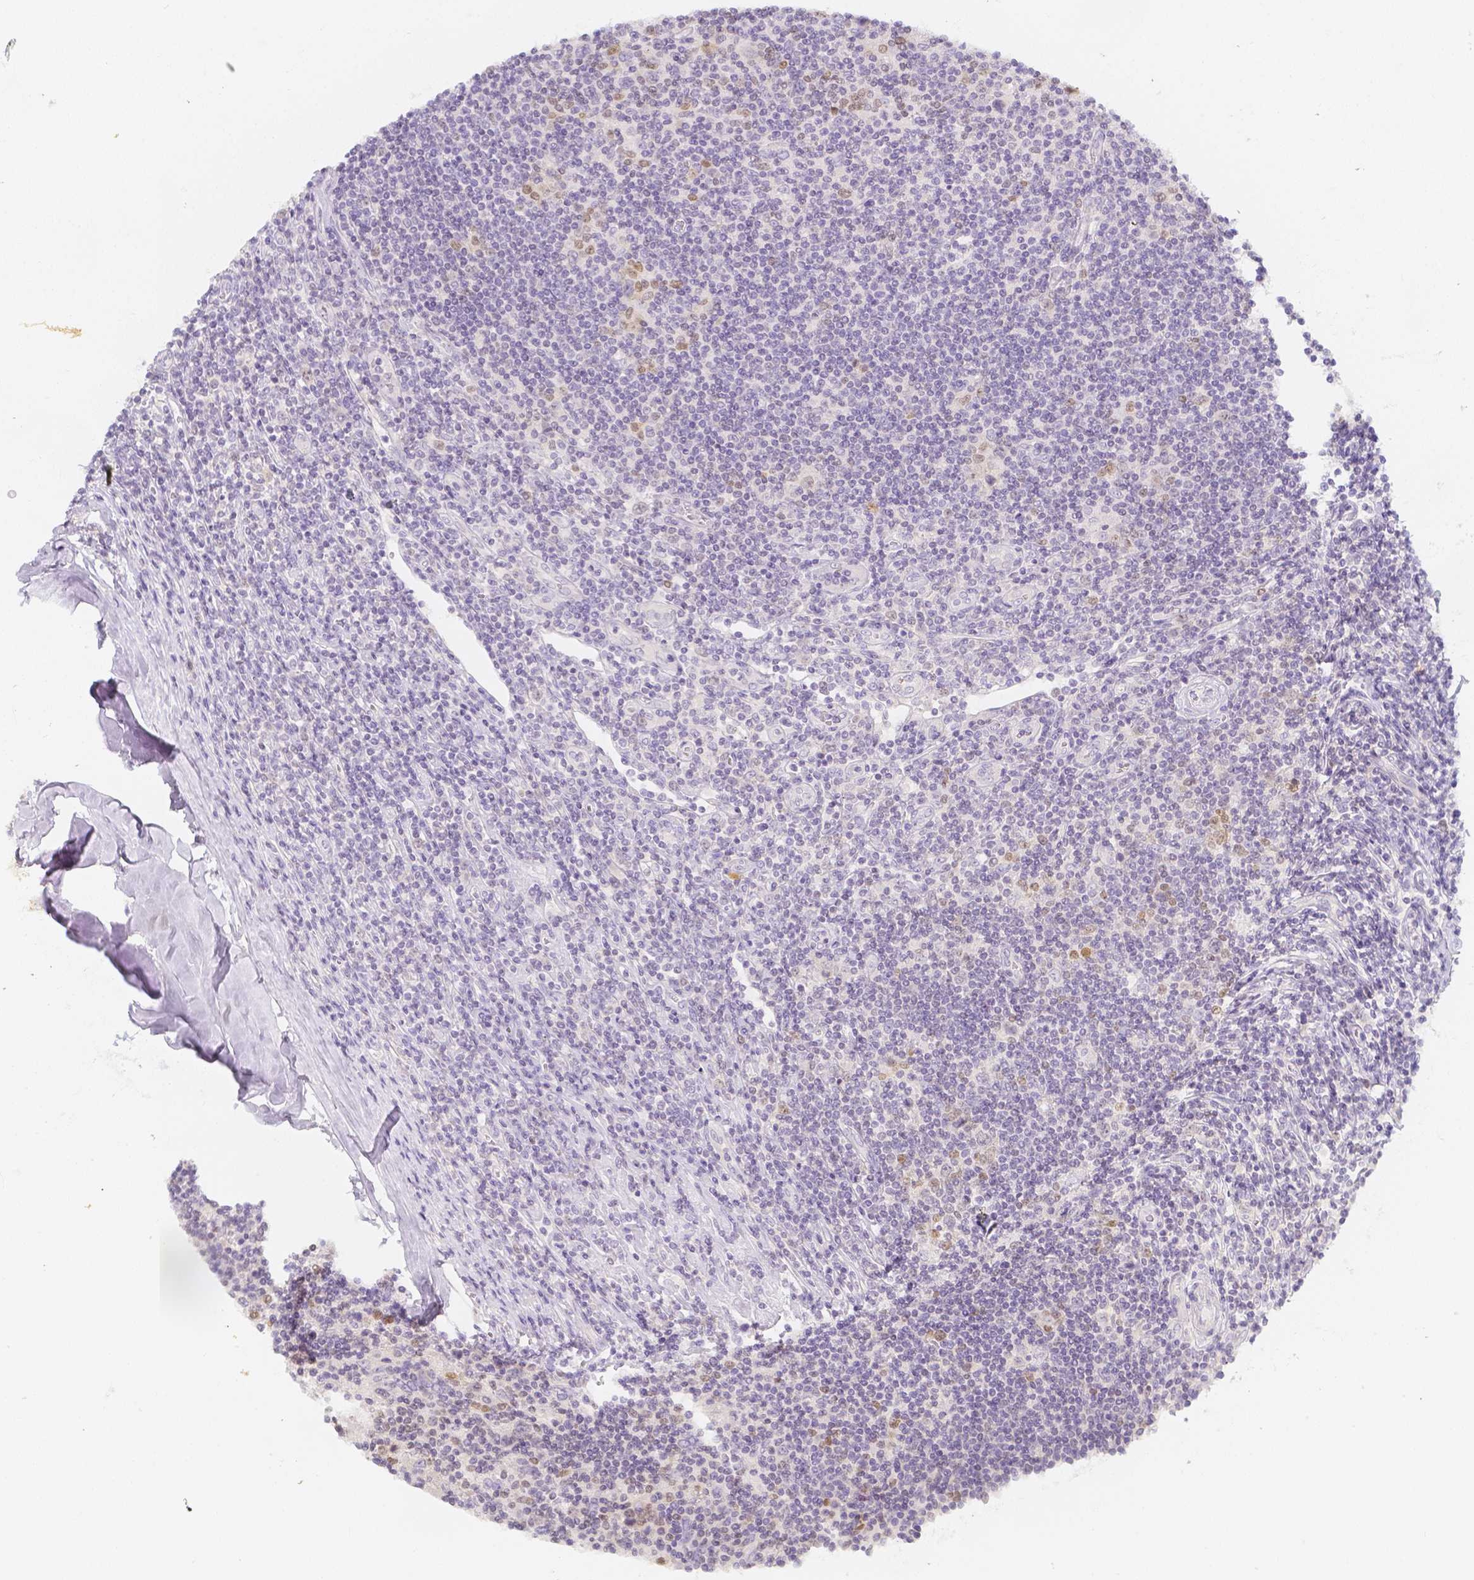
{"staining": {"intensity": "negative", "quantity": "none", "location": "none"}, "tissue": "lymphoma", "cell_type": "Tumor cells", "image_type": "cancer", "snomed": [{"axis": "morphology", "description": "Hodgkin's disease, NOS"}, {"axis": "topography", "description": "Lymph node"}], "caption": "Protein analysis of lymphoma shows no significant staining in tumor cells.", "gene": "BATF", "patient": {"sex": "male", "age": 40}}